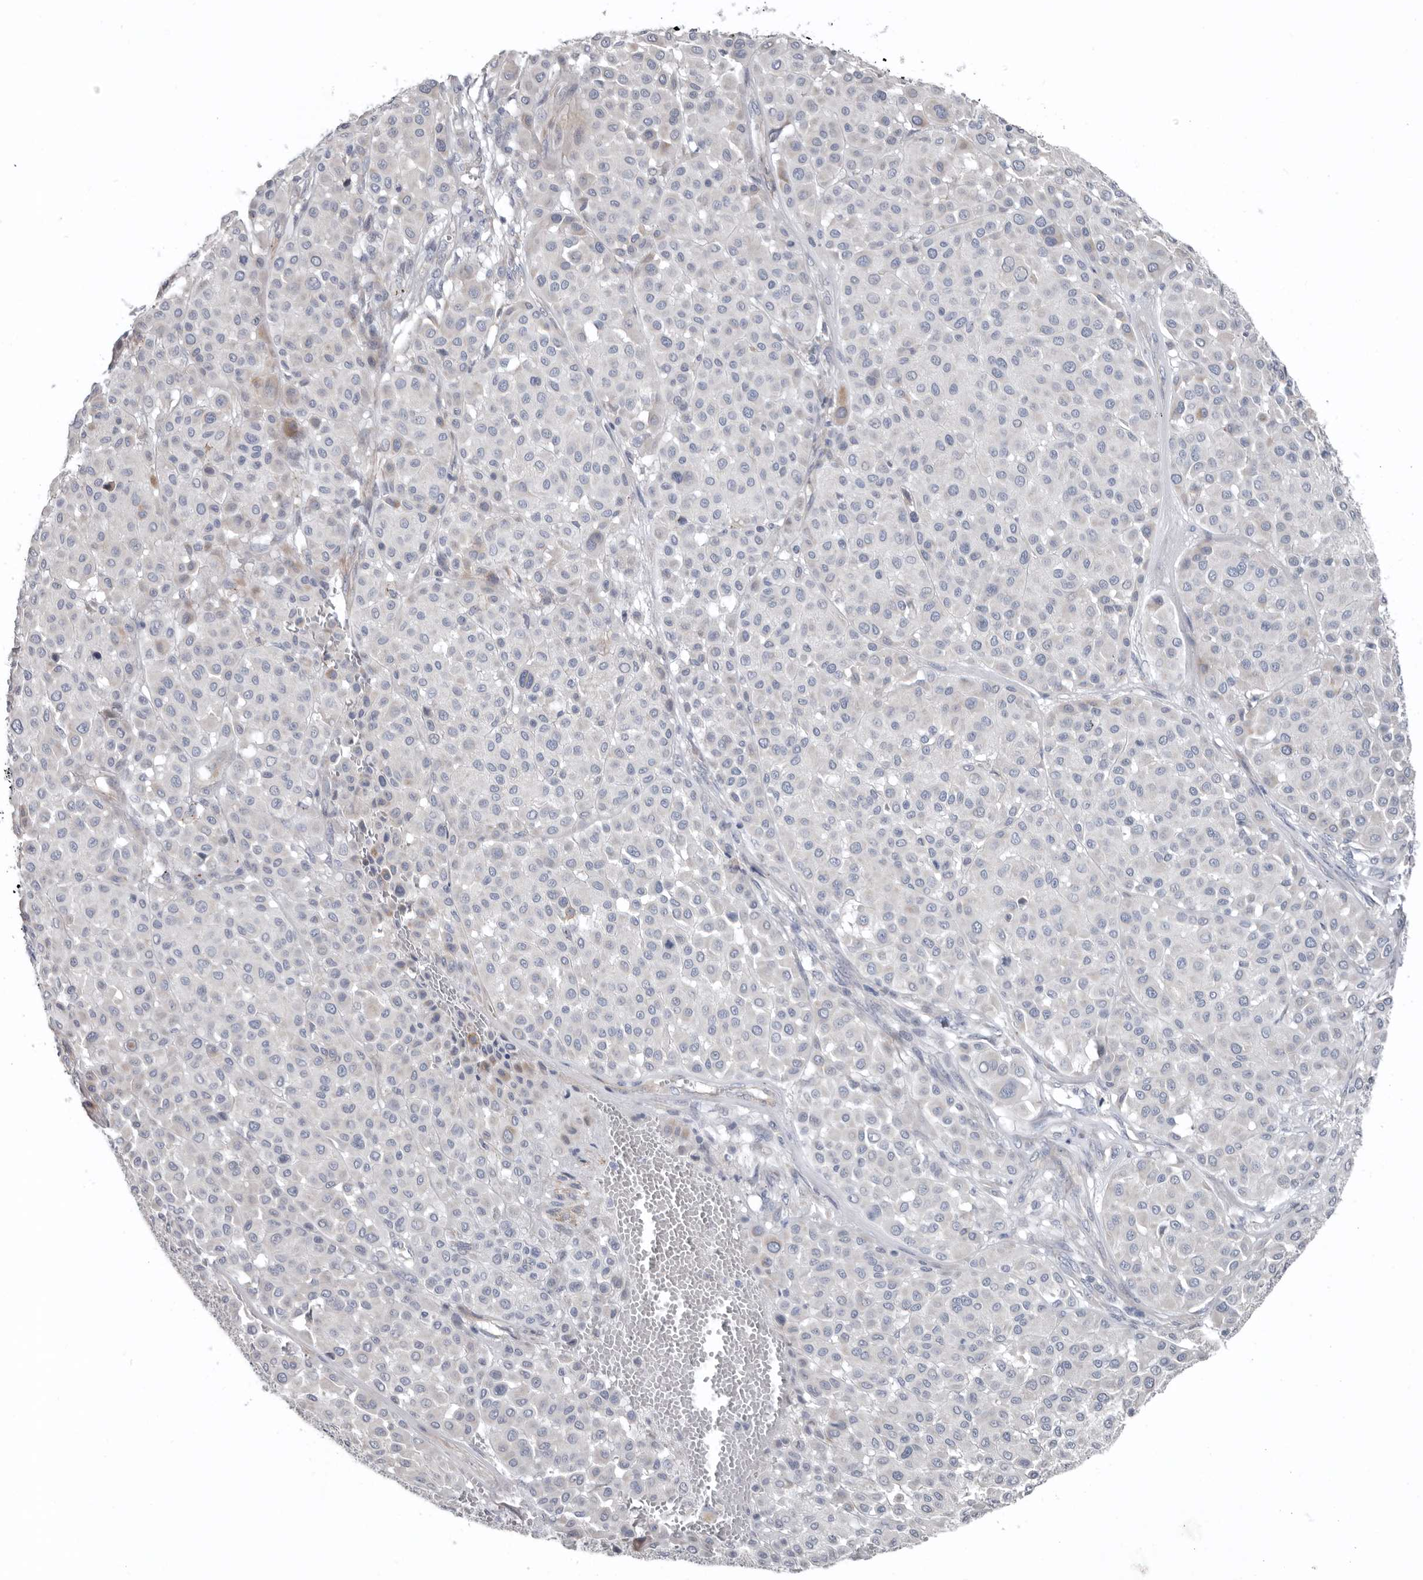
{"staining": {"intensity": "negative", "quantity": "none", "location": "none"}, "tissue": "melanoma", "cell_type": "Tumor cells", "image_type": "cancer", "snomed": [{"axis": "morphology", "description": "Malignant melanoma, Metastatic site"}, {"axis": "topography", "description": "Soft tissue"}], "caption": "Malignant melanoma (metastatic site) was stained to show a protein in brown. There is no significant expression in tumor cells. (DAB IHC, high magnification).", "gene": "ZNF114", "patient": {"sex": "male", "age": 41}}